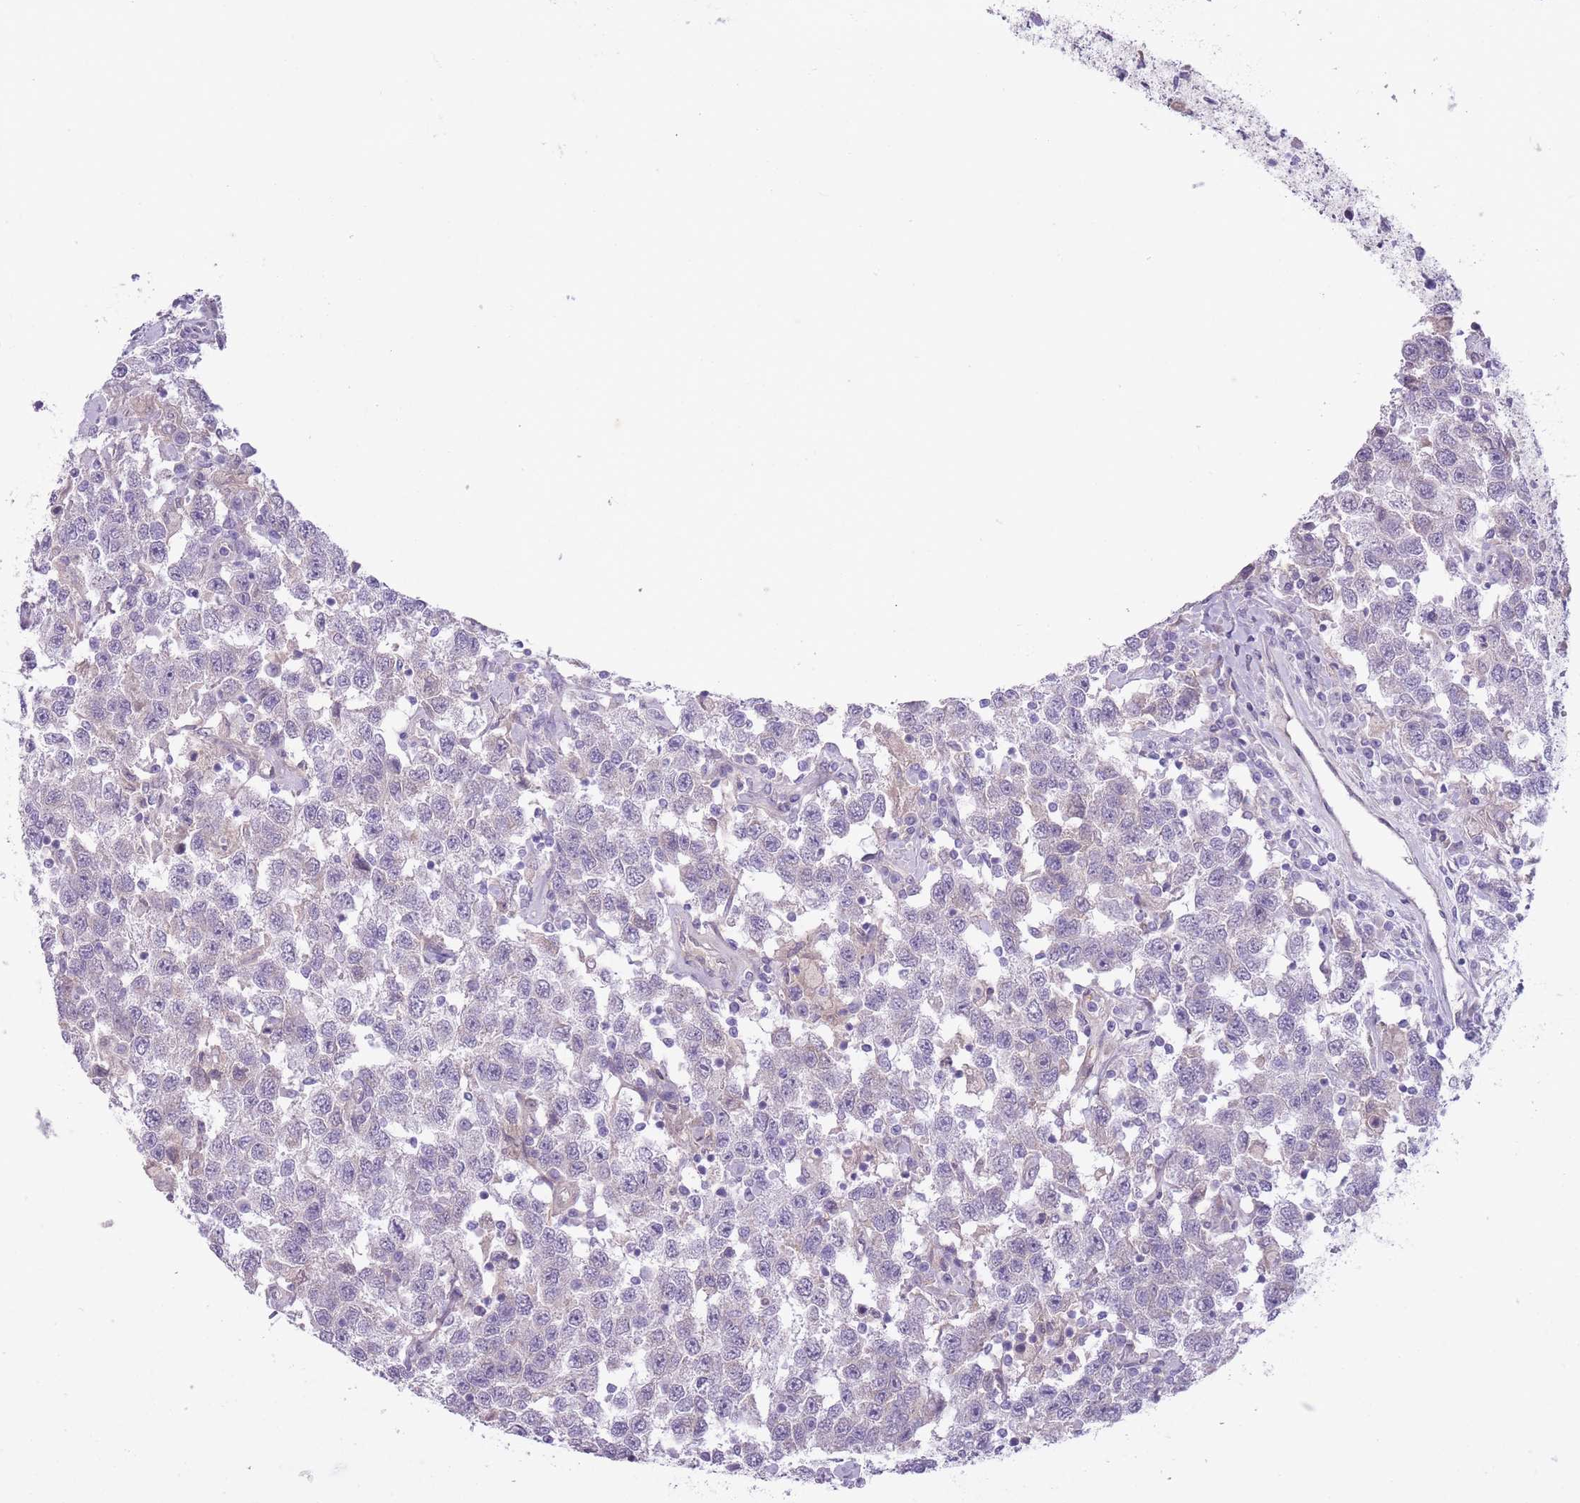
{"staining": {"intensity": "negative", "quantity": "none", "location": "none"}, "tissue": "testis cancer", "cell_type": "Tumor cells", "image_type": "cancer", "snomed": [{"axis": "morphology", "description": "Seminoma, NOS"}, {"axis": "topography", "description": "Testis"}], "caption": "The histopathology image shows no staining of tumor cells in testis seminoma. (DAB (3,3'-diaminobenzidine) immunohistochemistry (IHC) with hematoxylin counter stain).", "gene": "ARPIN", "patient": {"sex": "male", "age": 41}}